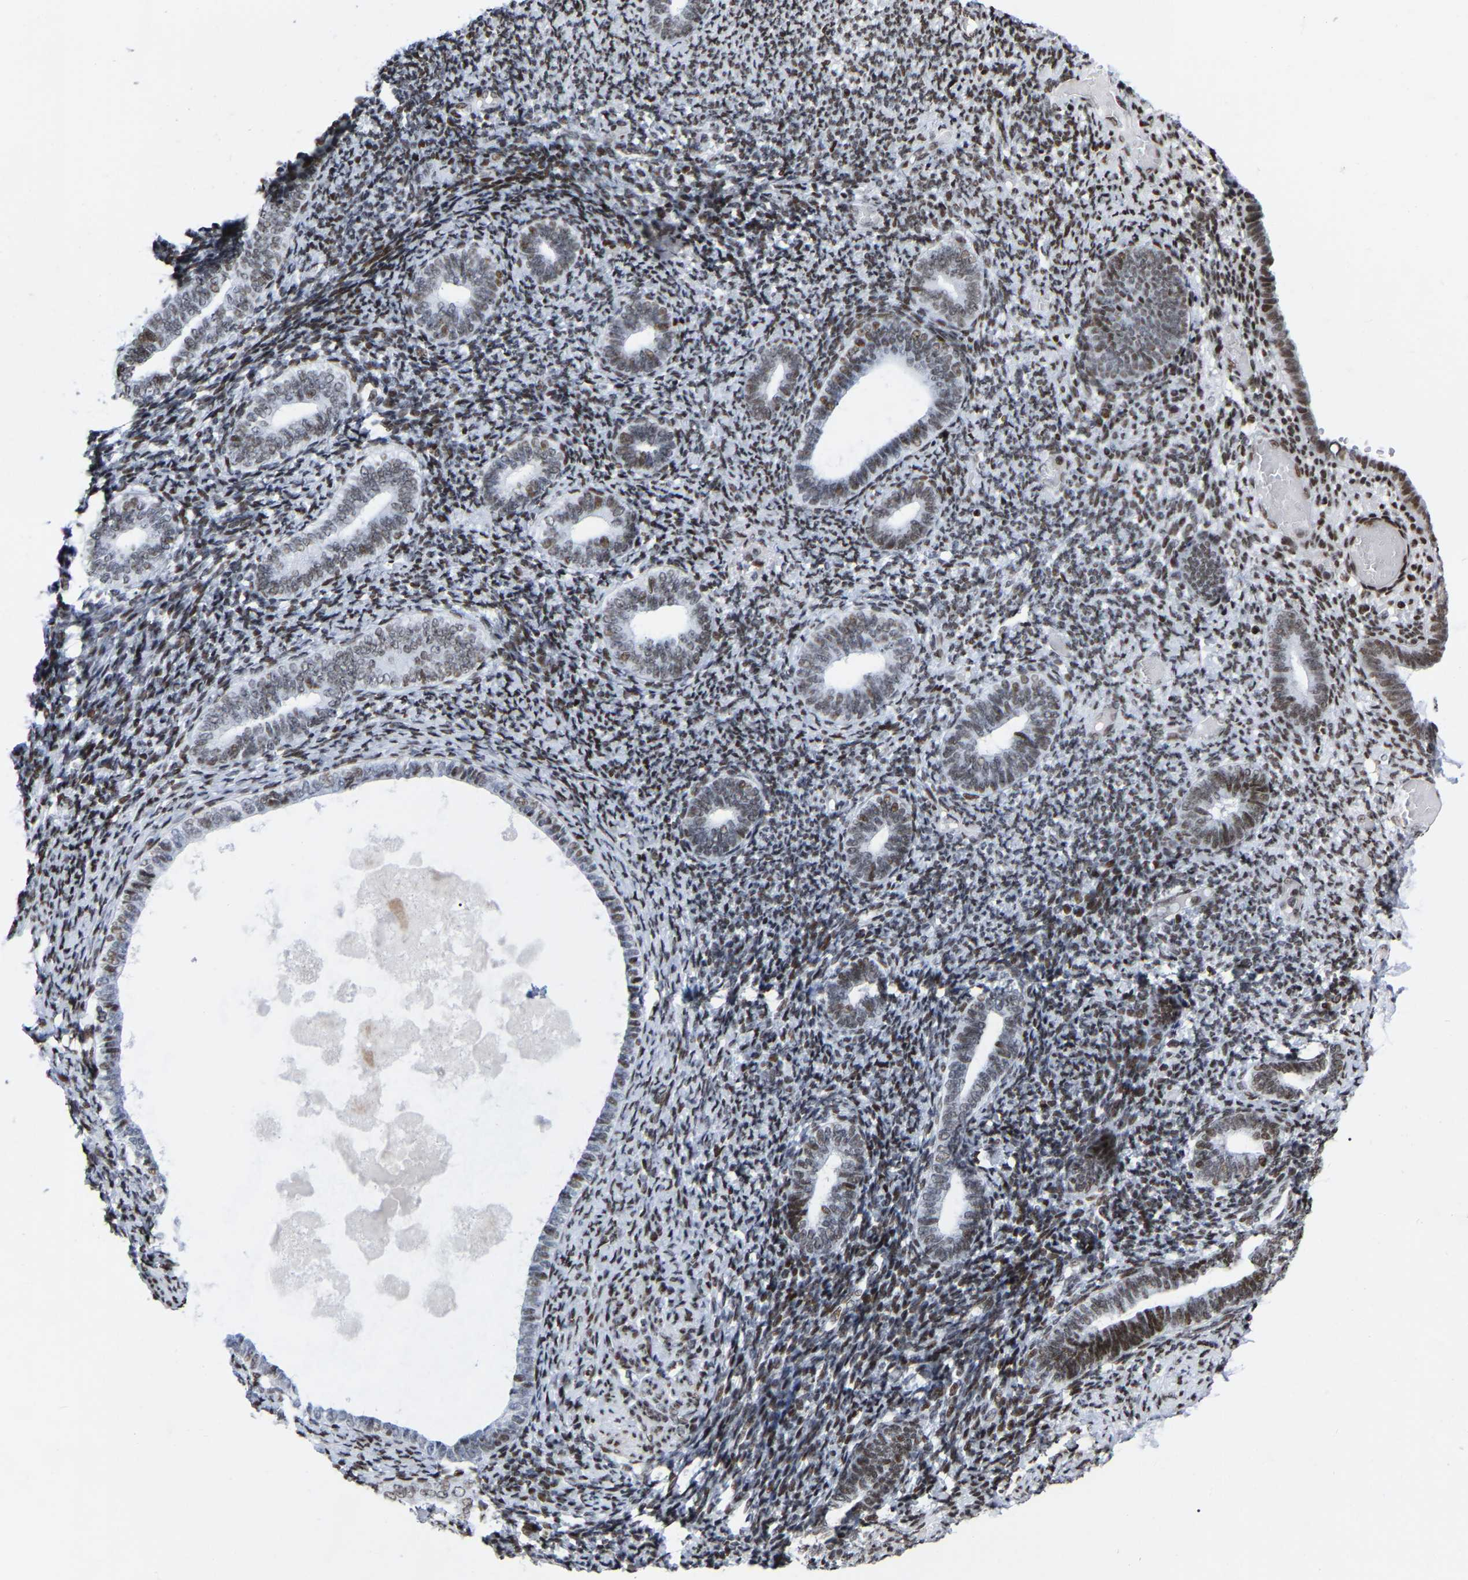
{"staining": {"intensity": "moderate", "quantity": "25%-75%", "location": "cytoplasmic/membranous"}, "tissue": "endometrium", "cell_type": "Cells in endometrial stroma", "image_type": "normal", "snomed": [{"axis": "morphology", "description": "Normal tissue, NOS"}, {"axis": "topography", "description": "Endometrium"}], "caption": "Normal endometrium was stained to show a protein in brown. There is medium levels of moderate cytoplasmic/membranous expression in approximately 25%-75% of cells in endometrial stroma.", "gene": "PRCC", "patient": {"sex": "female", "age": 66}}